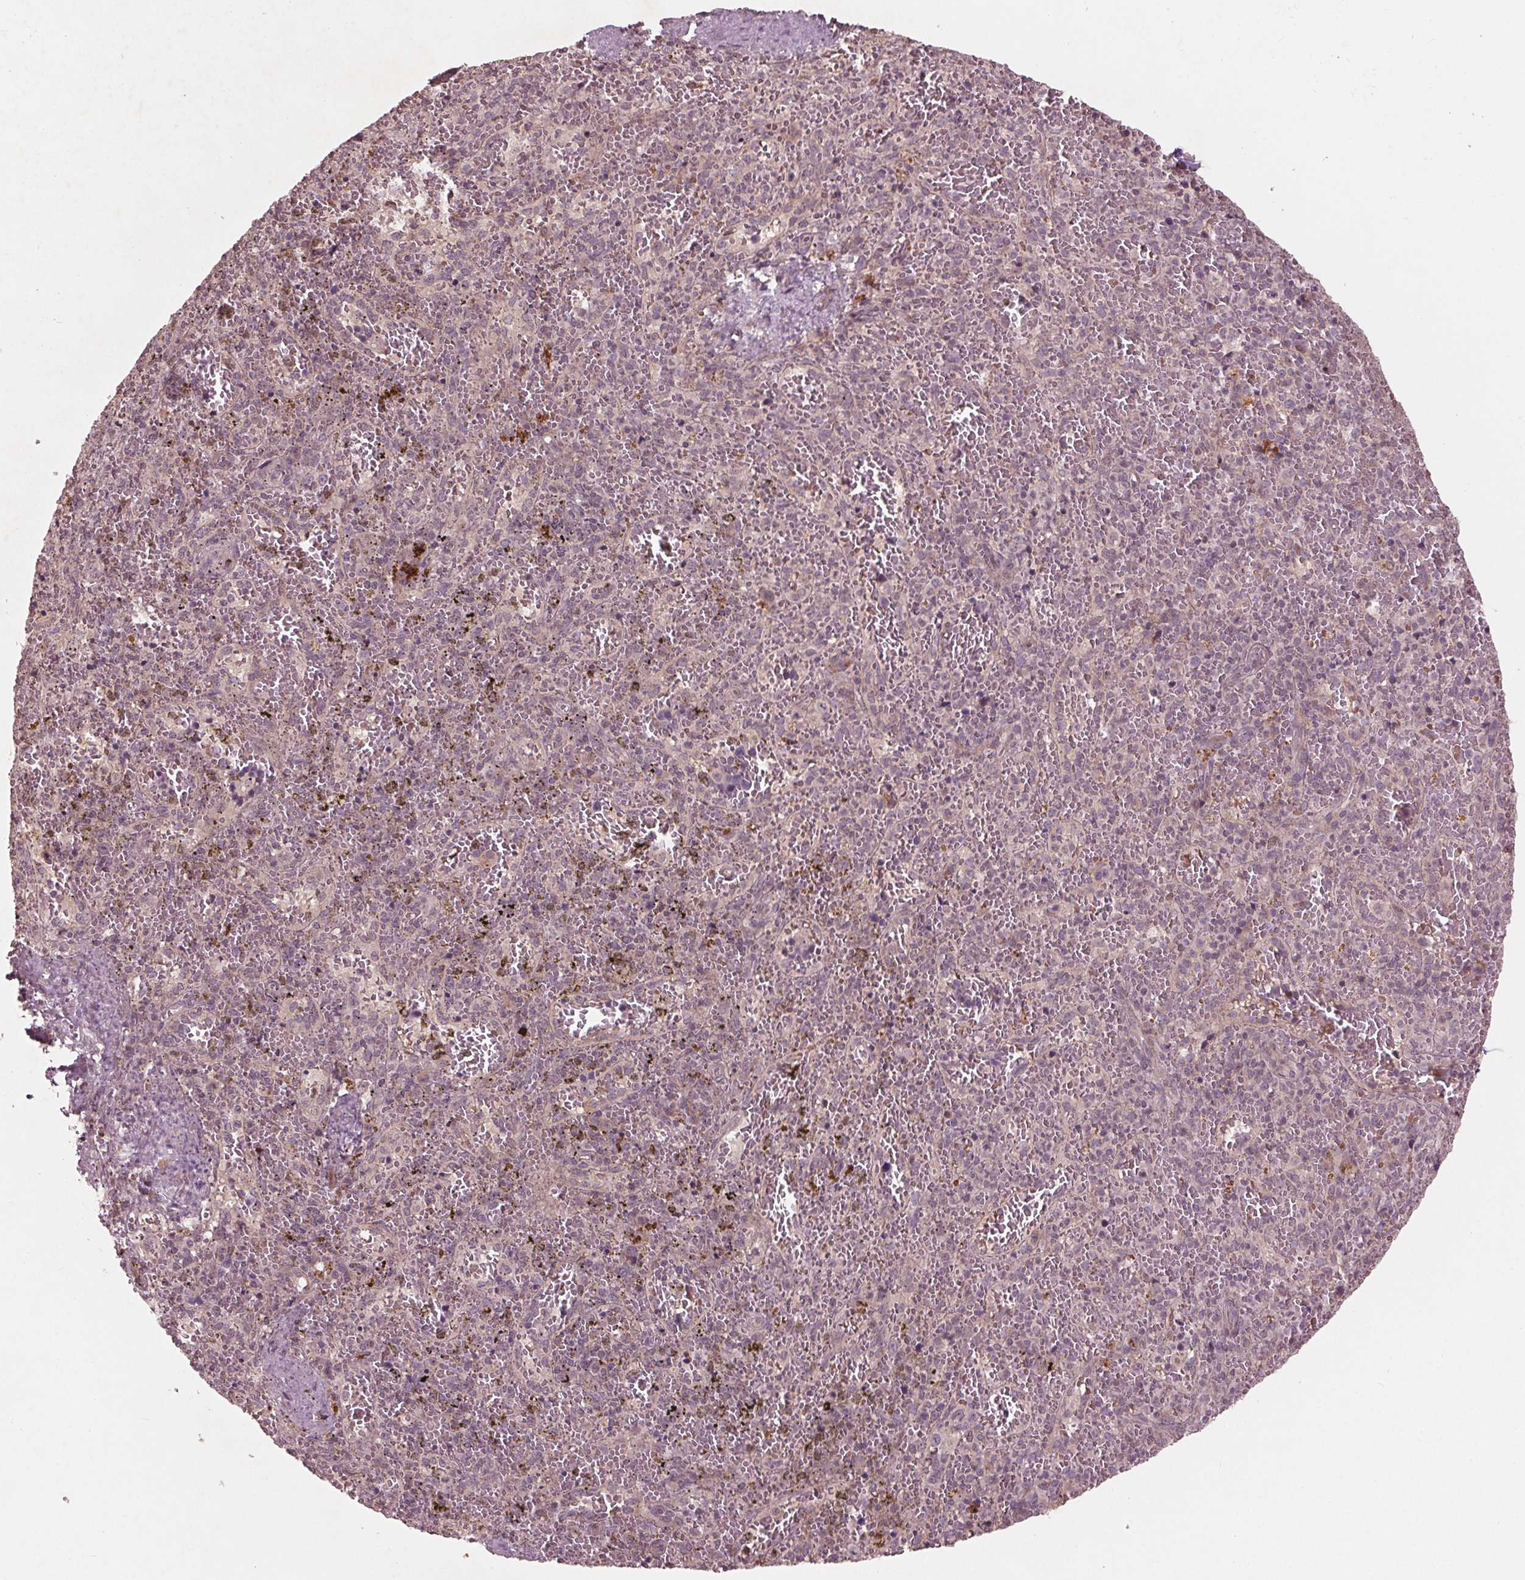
{"staining": {"intensity": "negative", "quantity": "none", "location": "none"}, "tissue": "spleen", "cell_type": "Cells in red pulp", "image_type": "normal", "snomed": [{"axis": "morphology", "description": "Normal tissue, NOS"}, {"axis": "topography", "description": "Spleen"}], "caption": "DAB immunohistochemical staining of benign human spleen demonstrates no significant expression in cells in red pulp.", "gene": "CDKL4", "patient": {"sex": "female", "age": 50}}